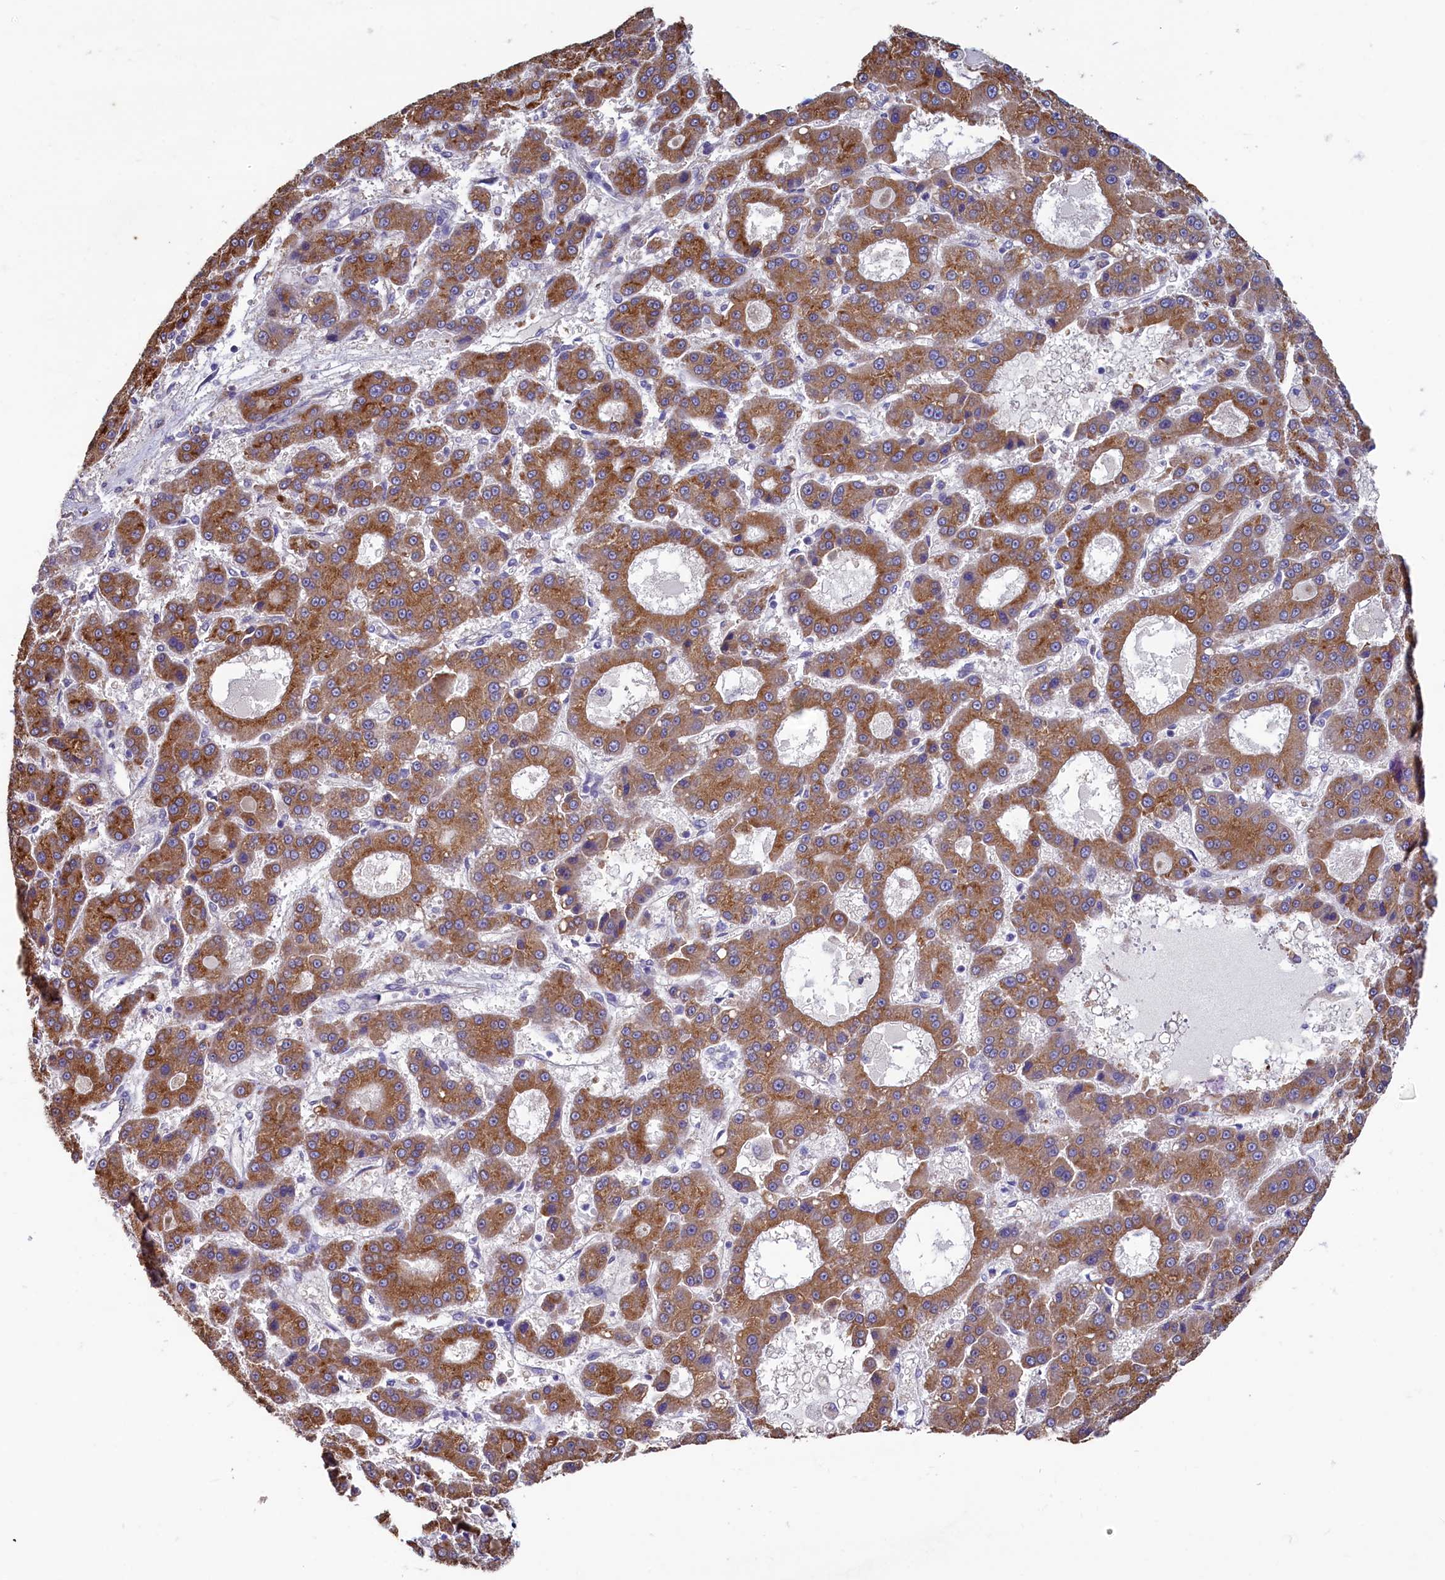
{"staining": {"intensity": "moderate", "quantity": ">75%", "location": "cytoplasmic/membranous"}, "tissue": "liver cancer", "cell_type": "Tumor cells", "image_type": "cancer", "snomed": [{"axis": "morphology", "description": "Carcinoma, Hepatocellular, NOS"}, {"axis": "topography", "description": "Liver"}], "caption": "A brown stain highlights moderate cytoplasmic/membranous expression of a protein in hepatocellular carcinoma (liver) tumor cells.", "gene": "SPATA2L", "patient": {"sex": "male", "age": 70}}